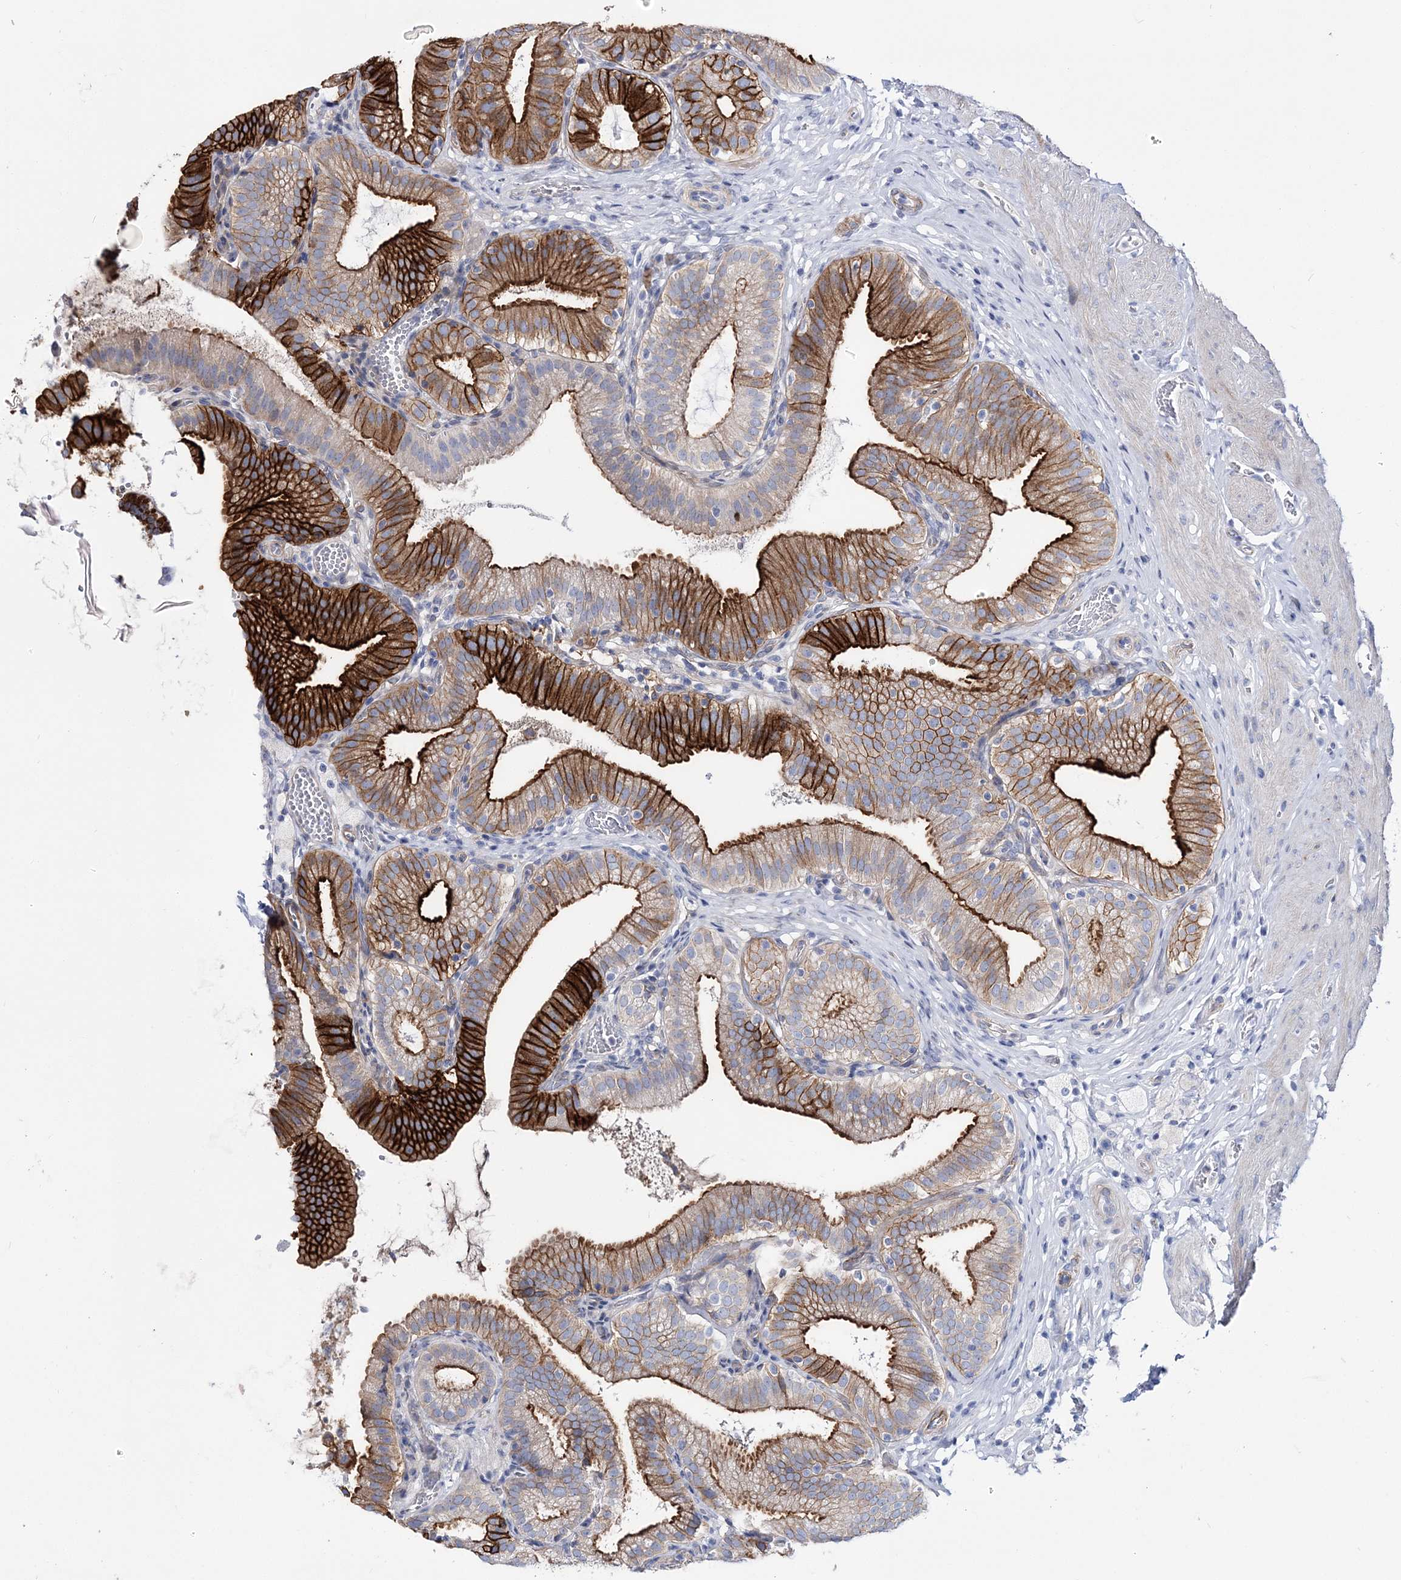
{"staining": {"intensity": "strong", "quantity": ">75%", "location": "cytoplasmic/membranous"}, "tissue": "gallbladder", "cell_type": "Glandular cells", "image_type": "normal", "snomed": [{"axis": "morphology", "description": "Normal tissue, NOS"}, {"axis": "topography", "description": "Gallbladder"}], "caption": "Protein staining of benign gallbladder displays strong cytoplasmic/membranous positivity in approximately >75% of glandular cells.", "gene": "ANO1", "patient": {"sex": "male", "age": 54}}